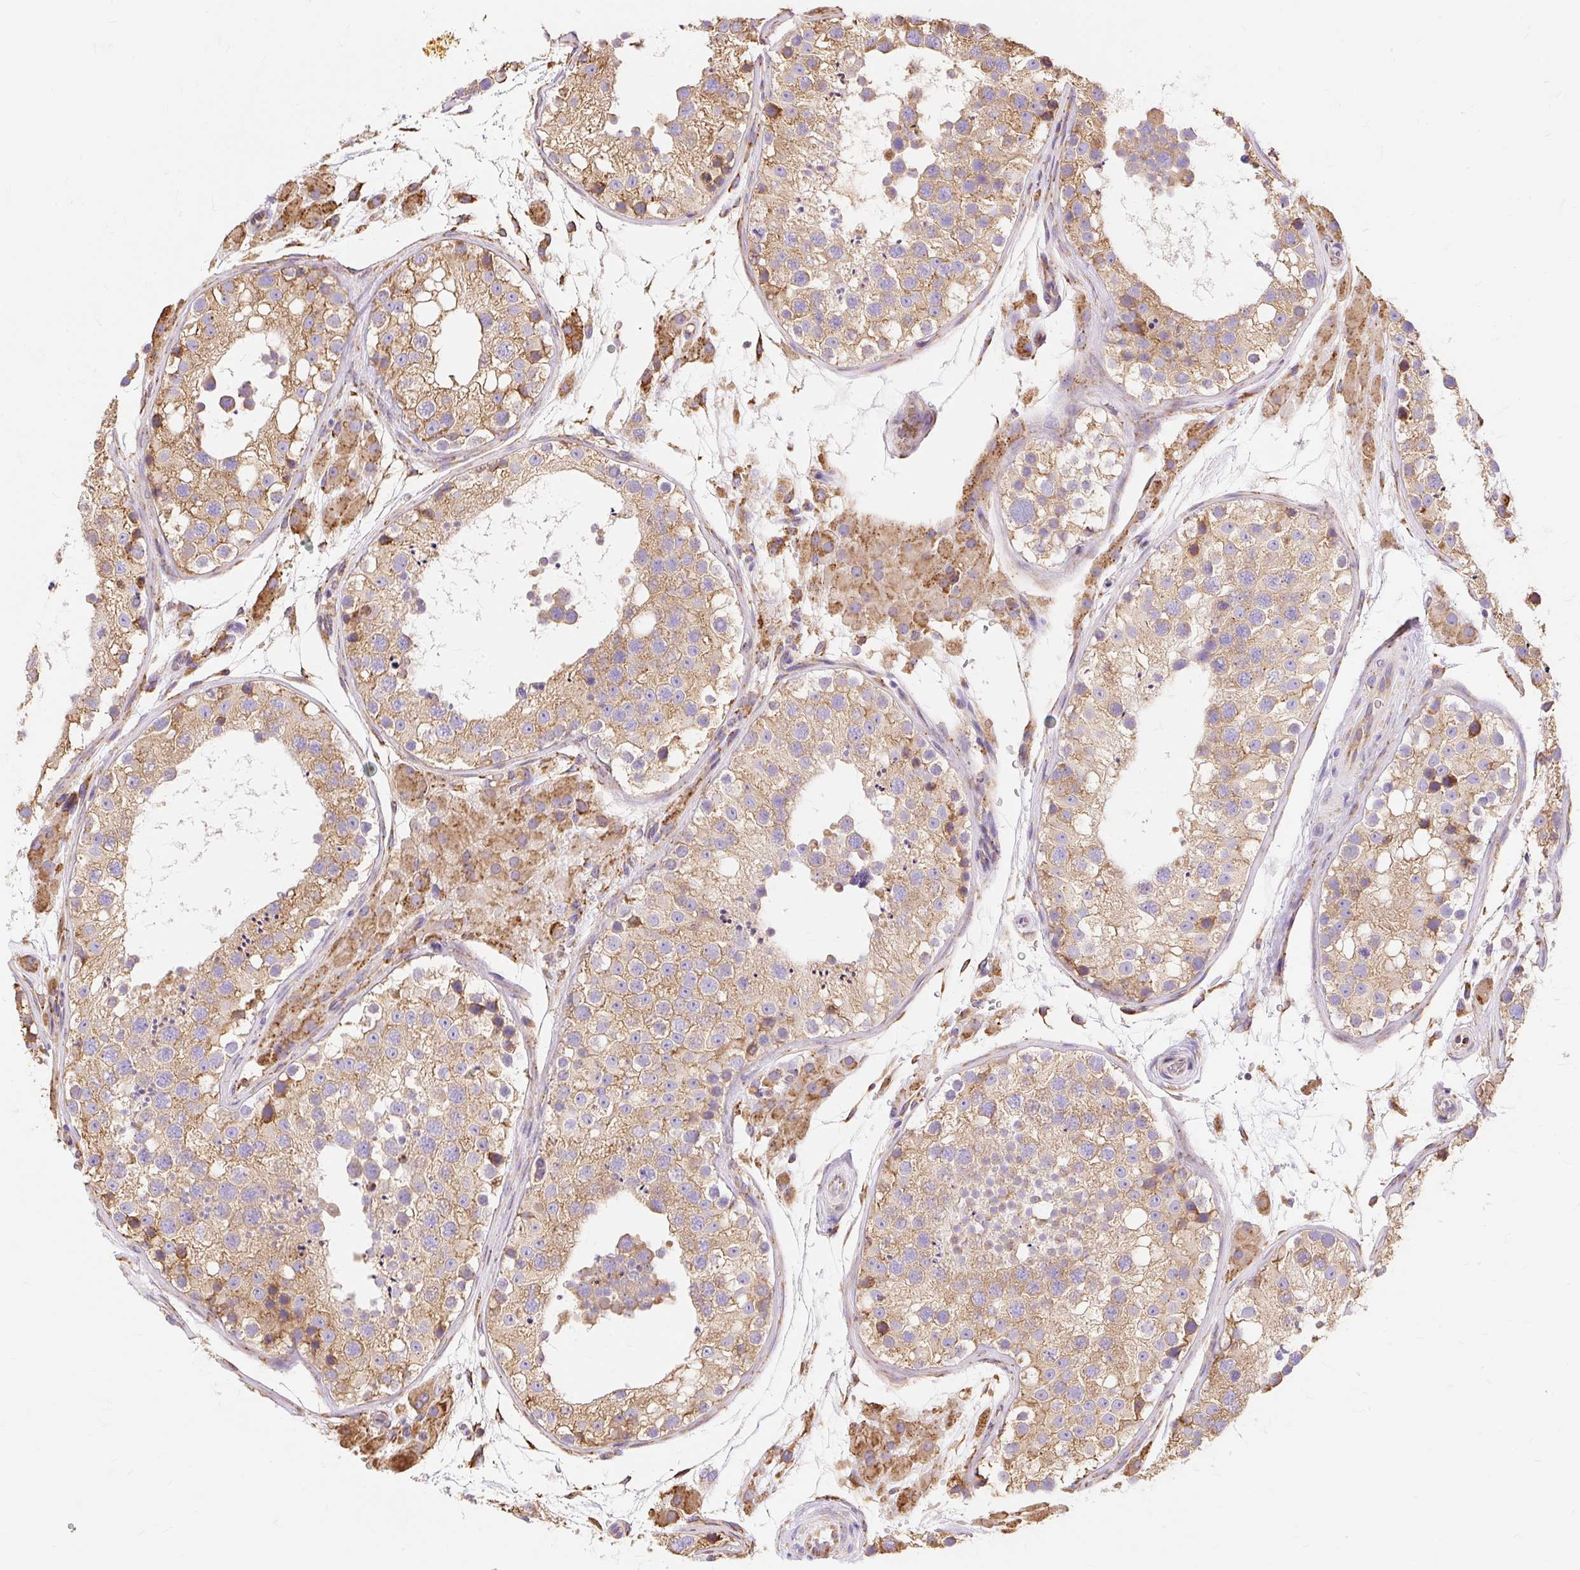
{"staining": {"intensity": "moderate", "quantity": ">75%", "location": "cytoplasmic/membranous"}, "tissue": "testis", "cell_type": "Cells in seminiferous ducts", "image_type": "normal", "snomed": [{"axis": "morphology", "description": "Normal tissue, NOS"}, {"axis": "topography", "description": "Testis"}], "caption": "Protein analysis of unremarkable testis exhibits moderate cytoplasmic/membranous staining in approximately >75% of cells in seminiferous ducts. Immunohistochemistry (ihc) stains the protein of interest in brown and the nuclei are stained blue.", "gene": "ENSG00000260836", "patient": {"sex": "male", "age": 26}}